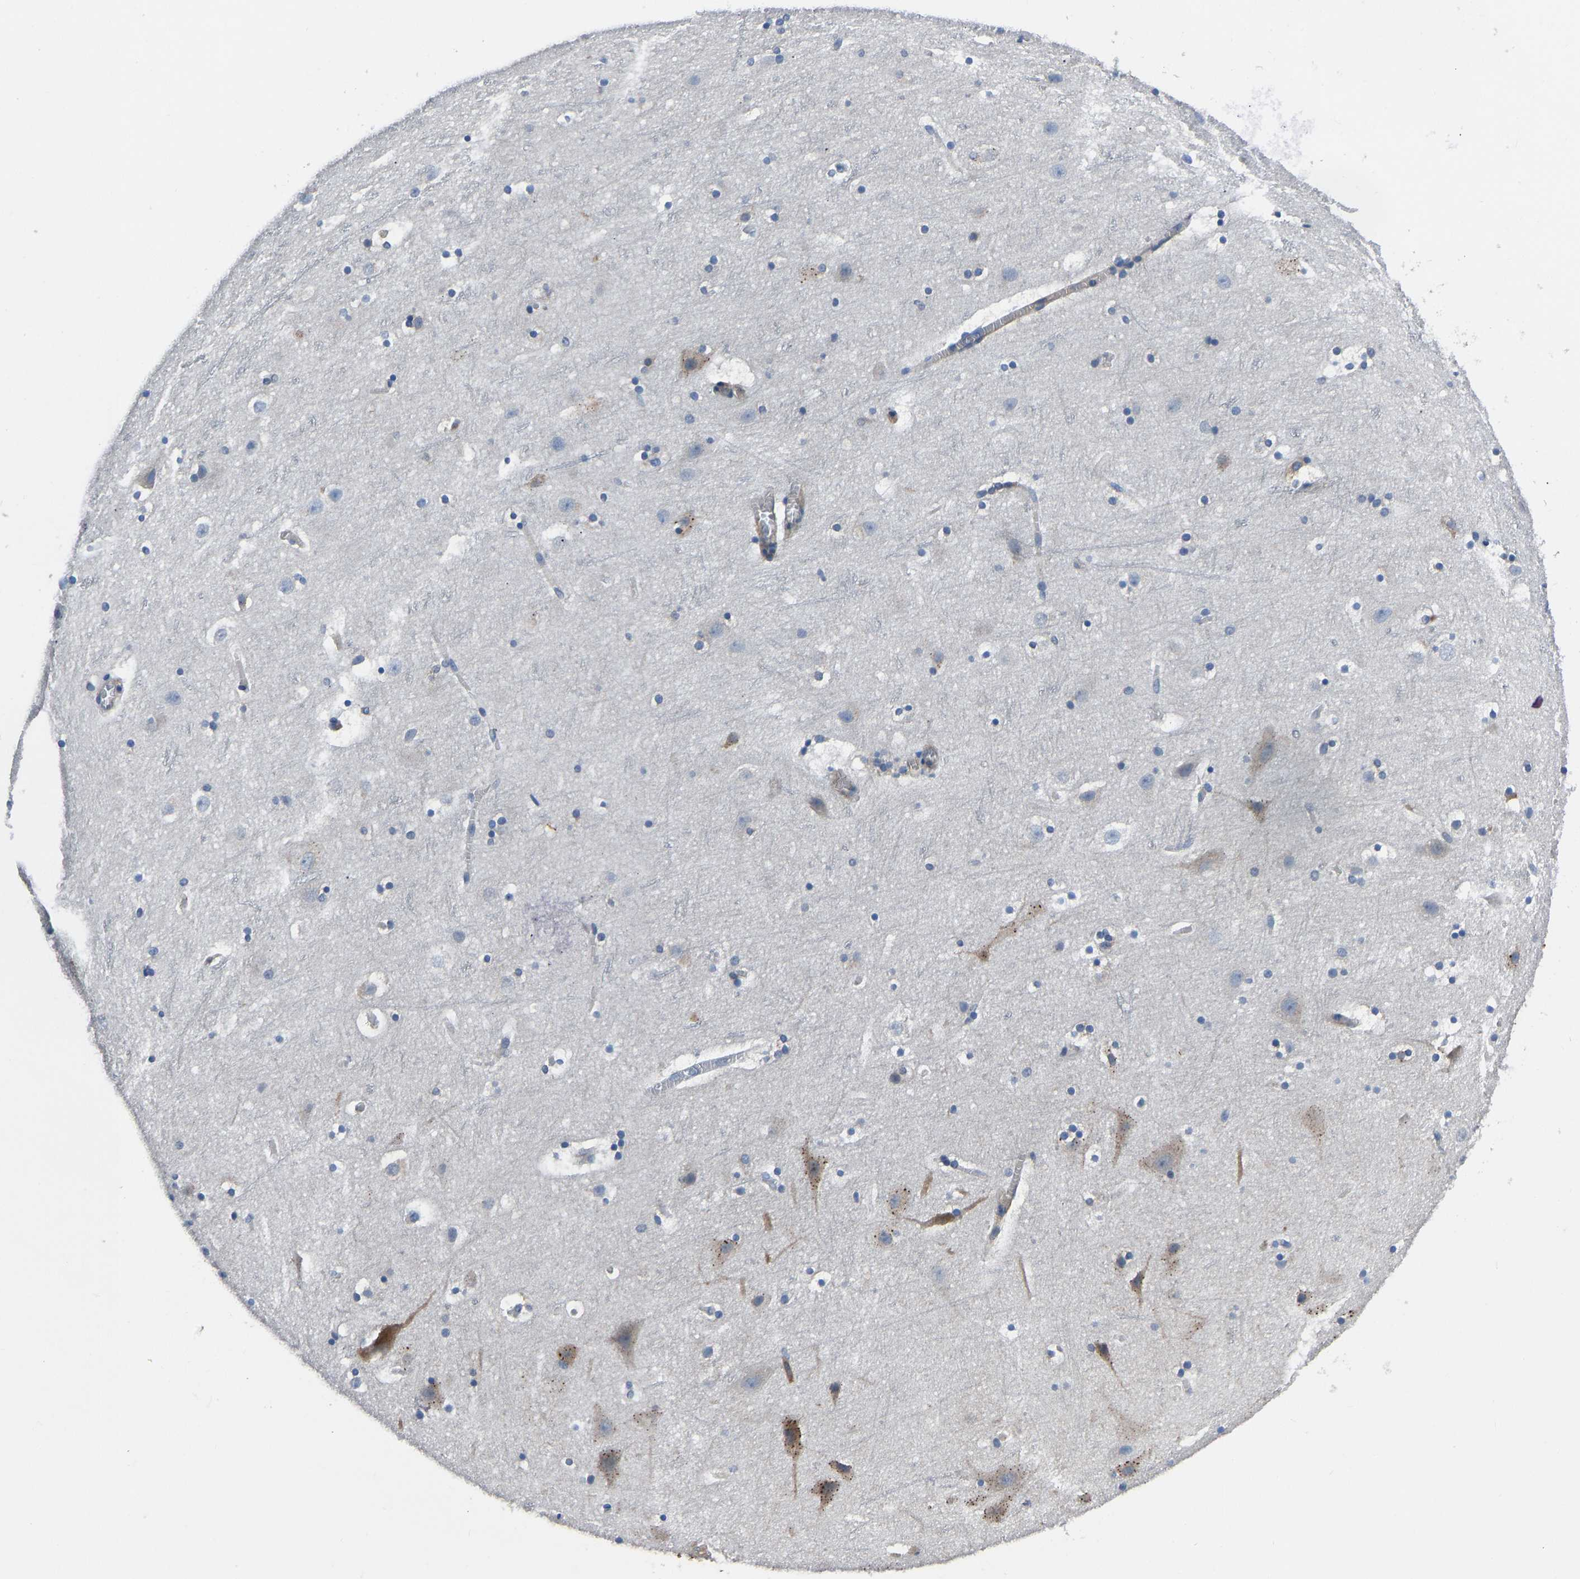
{"staining": {"intensity": "weak", "quantity": "25%-75%", "location": "cytoplasmic/membranous"}, "tissue": "cerebral cortex", "cell_type": "Endothelial cells", "image_type": "normal", "snomed": [{"axis": "morphology", "description": "Normal tissue, NOS"}, {"axis": "topography", "description": "Cerebral cortex"}], "caption": "Immunohistochemistry histopathology image of benign cerebral cortex stained for a protein (brown), which displays low levels of weak cytoplasmic/membranous expression in approximately 25%-75% of endothelial cells.", "gene": "PRKAR1A", "patient": {"sex": "male", "age": 45}}